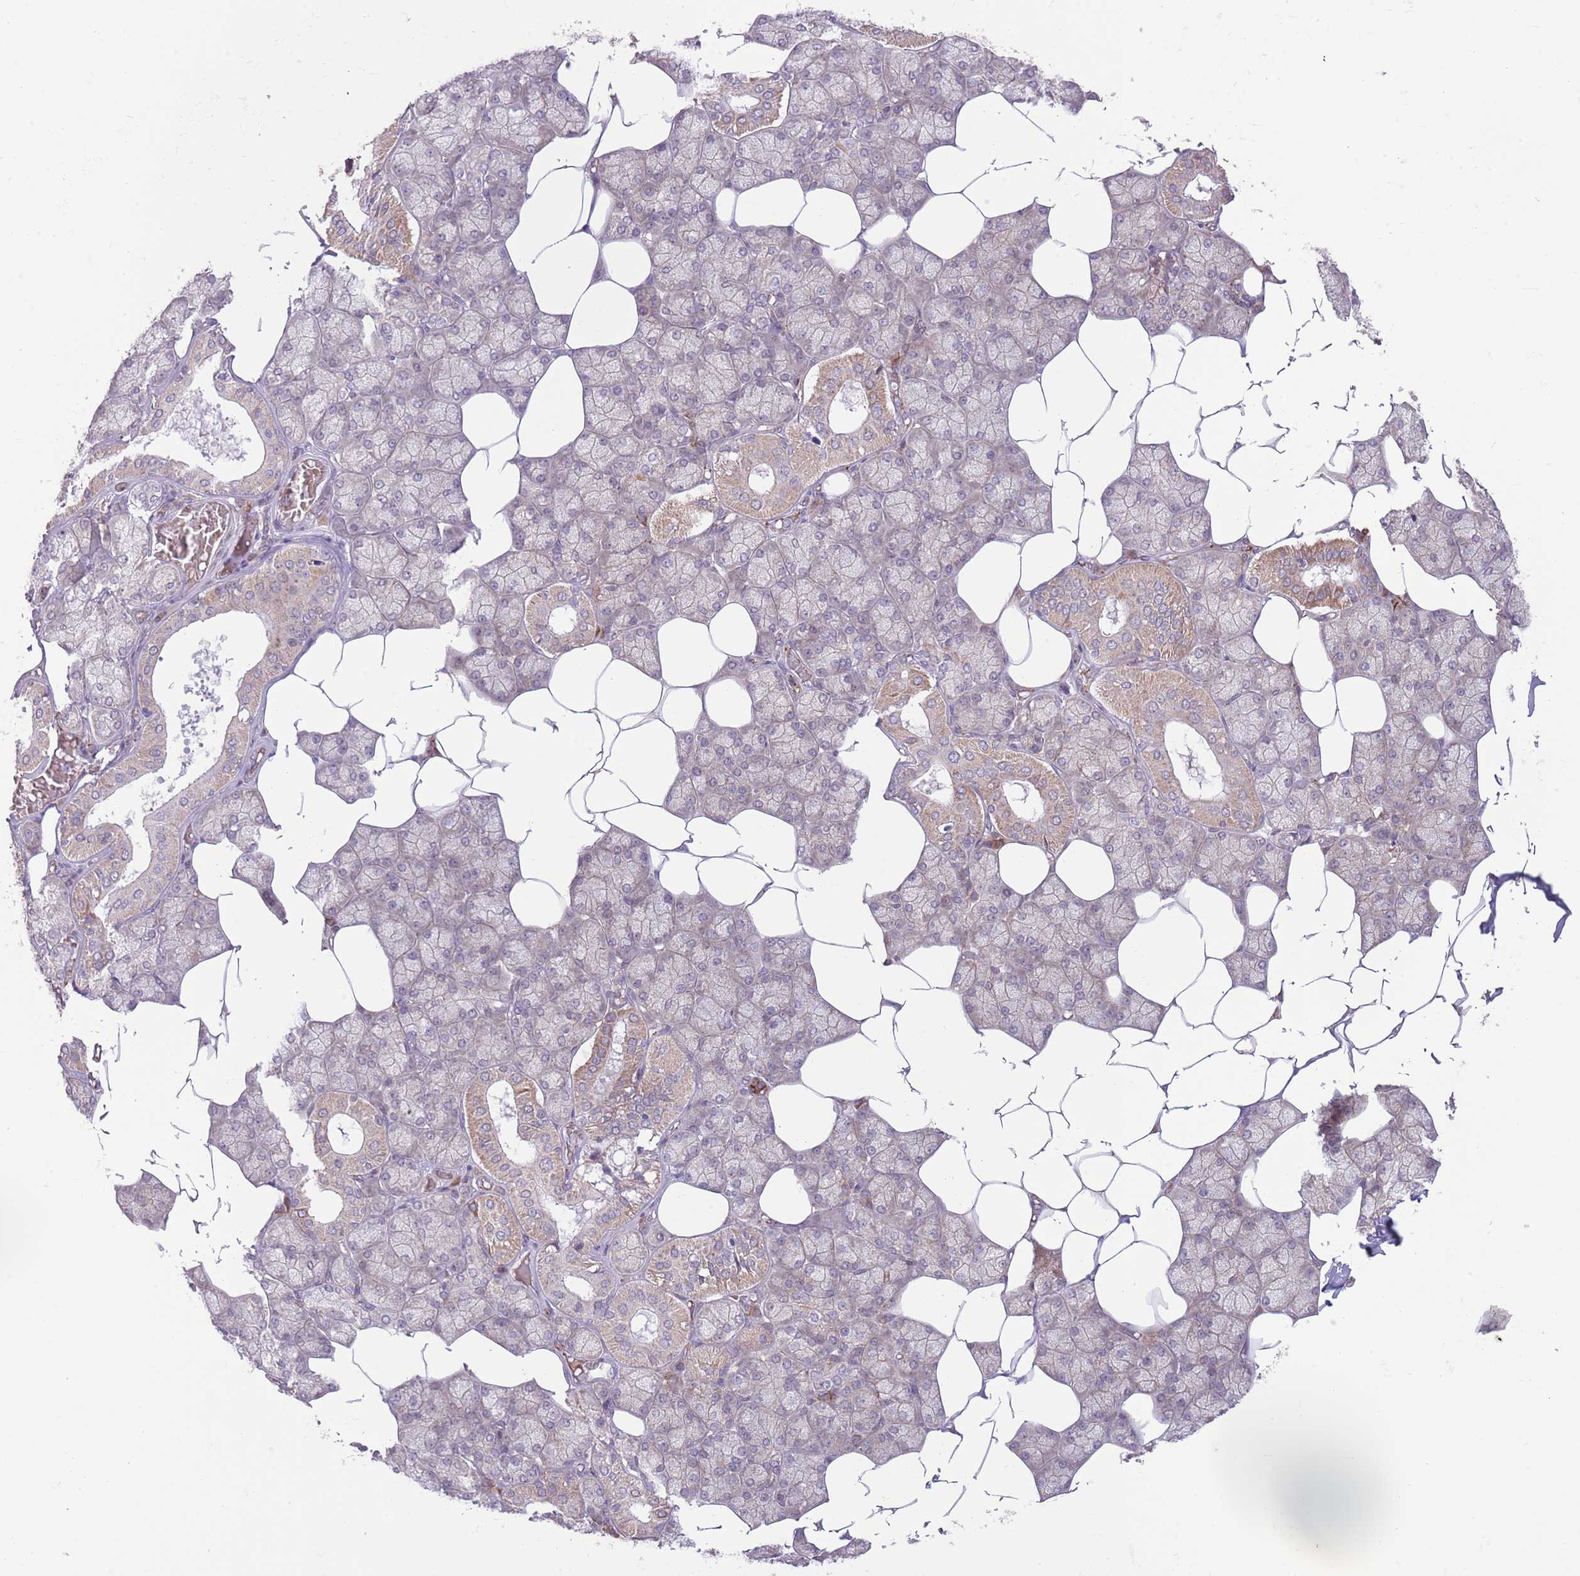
{"staining": {"intensity": "moderate", "quantity": "25%-75%", "location": "cytoplasmic/membranous"}, "tissue": "salivary gland", "cell_type": "Glandular cells", "image_type": "normal", "snomed": [{"axis": "morphology", "description": "Normal tissue, NOS"}, {"axis": "topography", "description": "Salivary gland"}], "caption": "The histopathology image demonstrates immunohistochemical staining of normal salivary gland. There is moderate cytoplasmic/membranous expression is appreciated in approximately 25%-75% of glandular cells. (IHC, brightfield microscopy, high magnification).", "gene": "DPP10", "patient": {"sex": "male", "age": 62}}